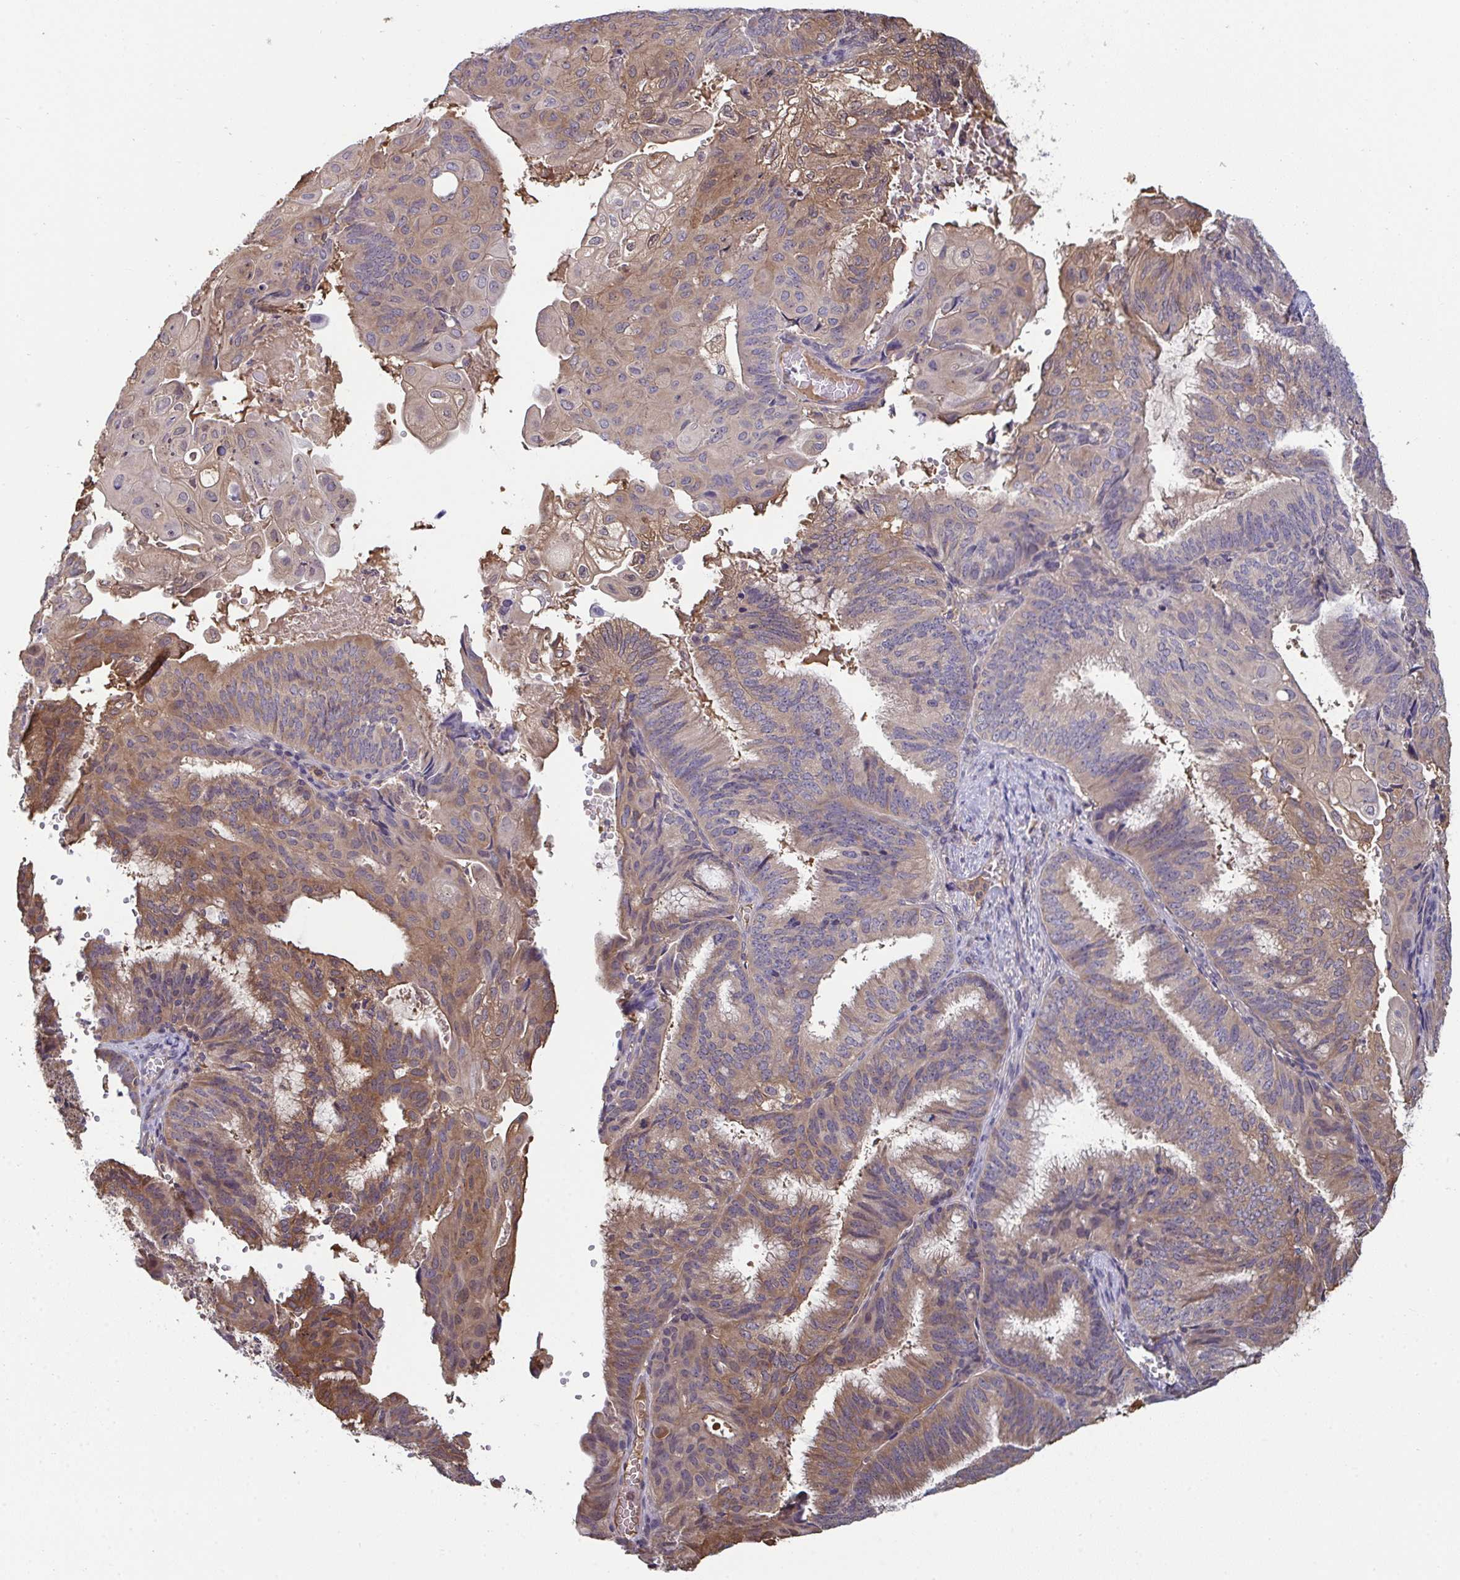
{"staining": {"intensity": "moderate", "quantity": "25%-75%", "location": "cytoplasmic/membranous"}, "tissue": "endometrial cancer", "cell_type": "Tumor cells", "image_type": "cancer", "snomed": [{"axis": "morphology", "description": "Adenocarcinoma, NOS"}, {"axis": "topography", "description": "Endometrium"}], "caption": "Immunohistochemistry (DAB) staining of human endometrial adenocarcinoma demonstrates moderate cytoplasmic/membranous protein positivity in approximately 25%-75% of tumor cells. The staining was performed using DAB, with brown indicating positive protein expression. Nuclei are stained blue with hematoxylin.", "gene": "TTC9C", "patient": {"sex": "female", "age": 49}}